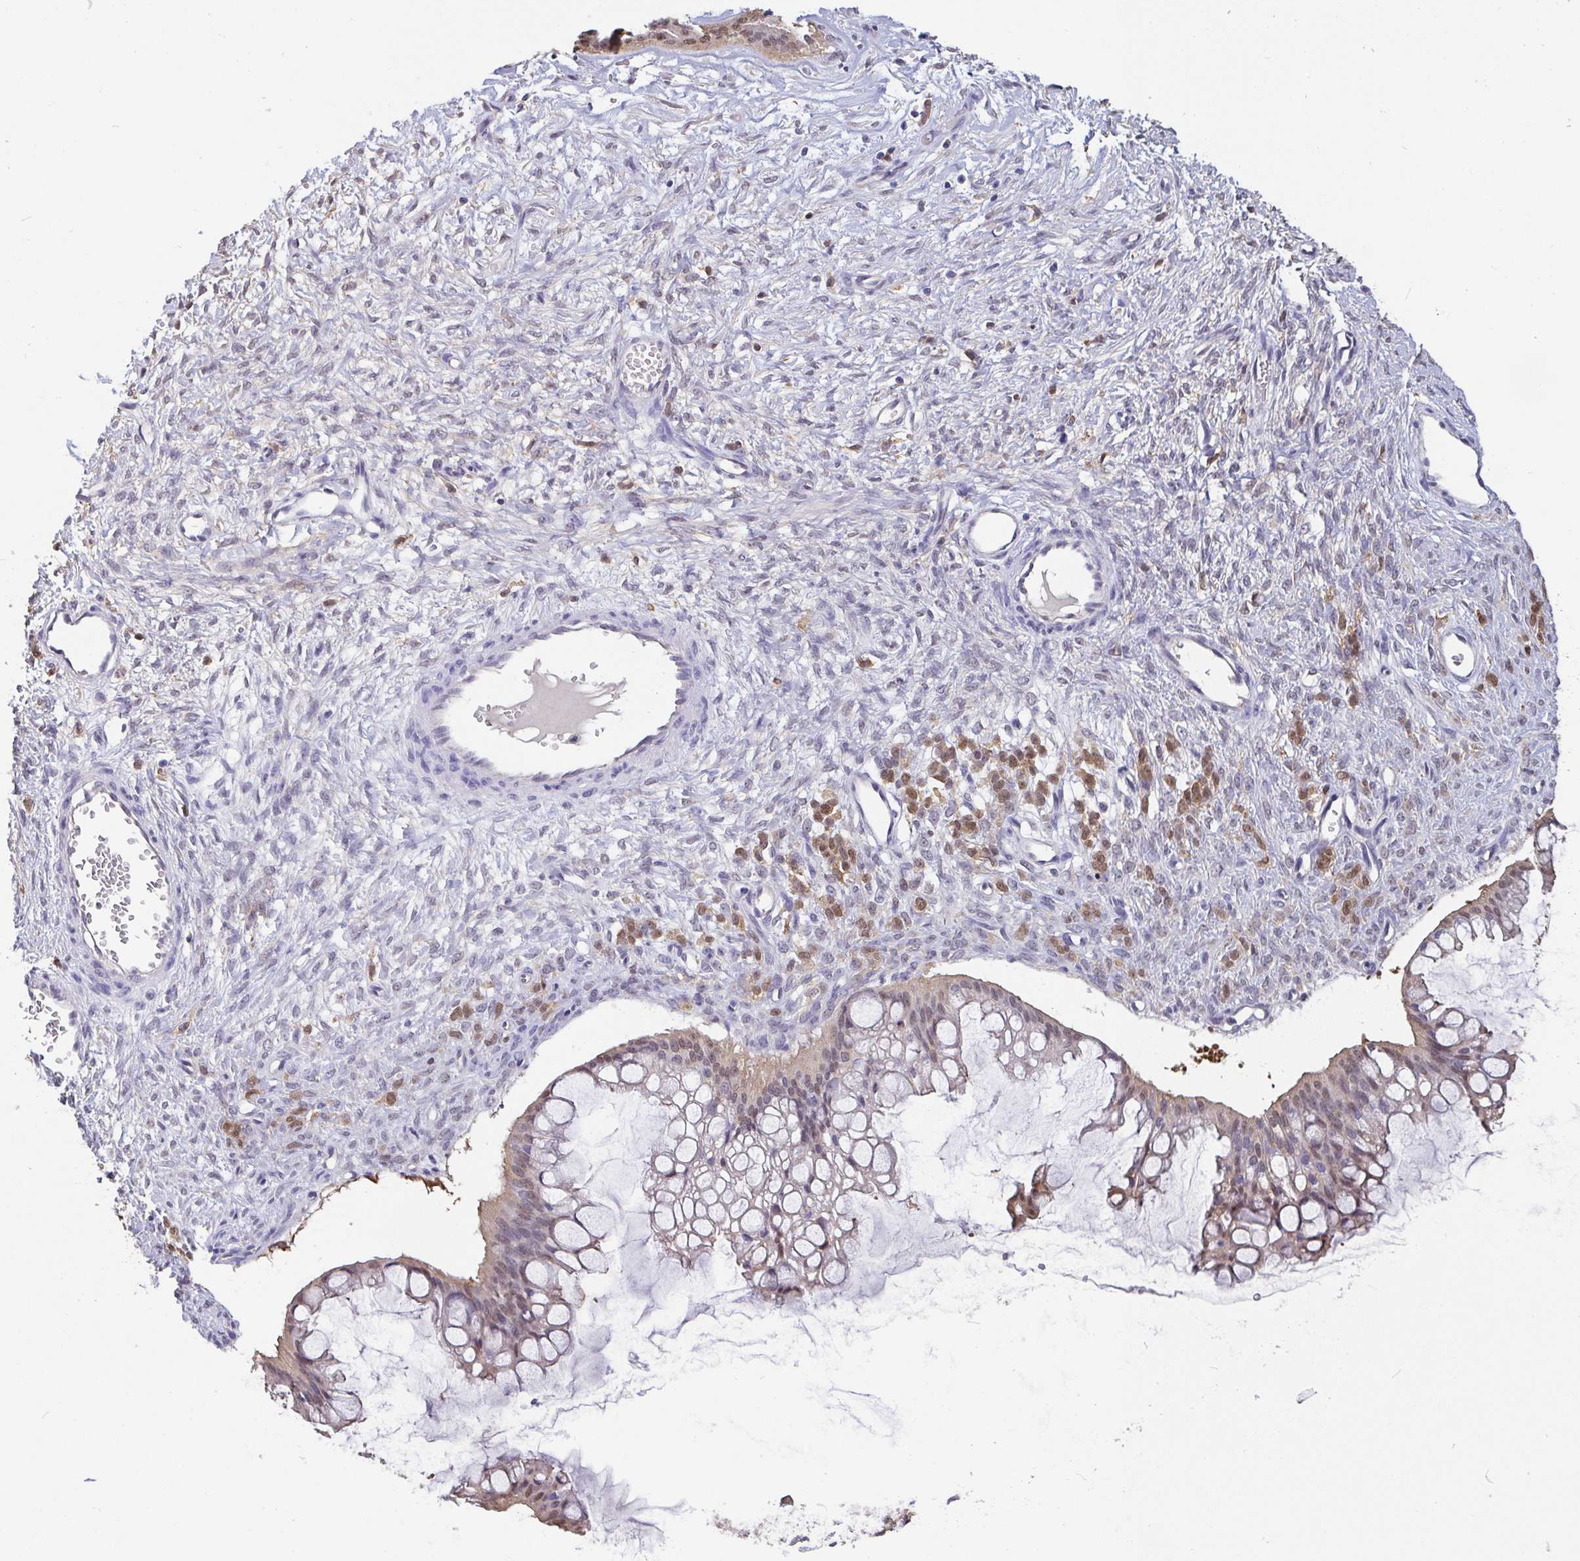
{"staining": {"intensity": "weak", "quantity": "25%-75%", "location": "nuclear"}, "tissue": "ovarian cancer", "cell_type": "Tumor cells", "image_type": "cancer", "snomed": [{"axis": "morphology", "description": "Cystadenocarcinoma, mucinous, NOS"}, {"axis": "topography", "description": "Ovary"}], "caption": "Ovarian mucinous cystadenocarcinoma tissue reveals weak nuclear positivity in about 25%-75% of tumor cells, visualized by immunohistochemistry.", "gene": "IDH1", "patient": {"sex": "female", "age": 73}}